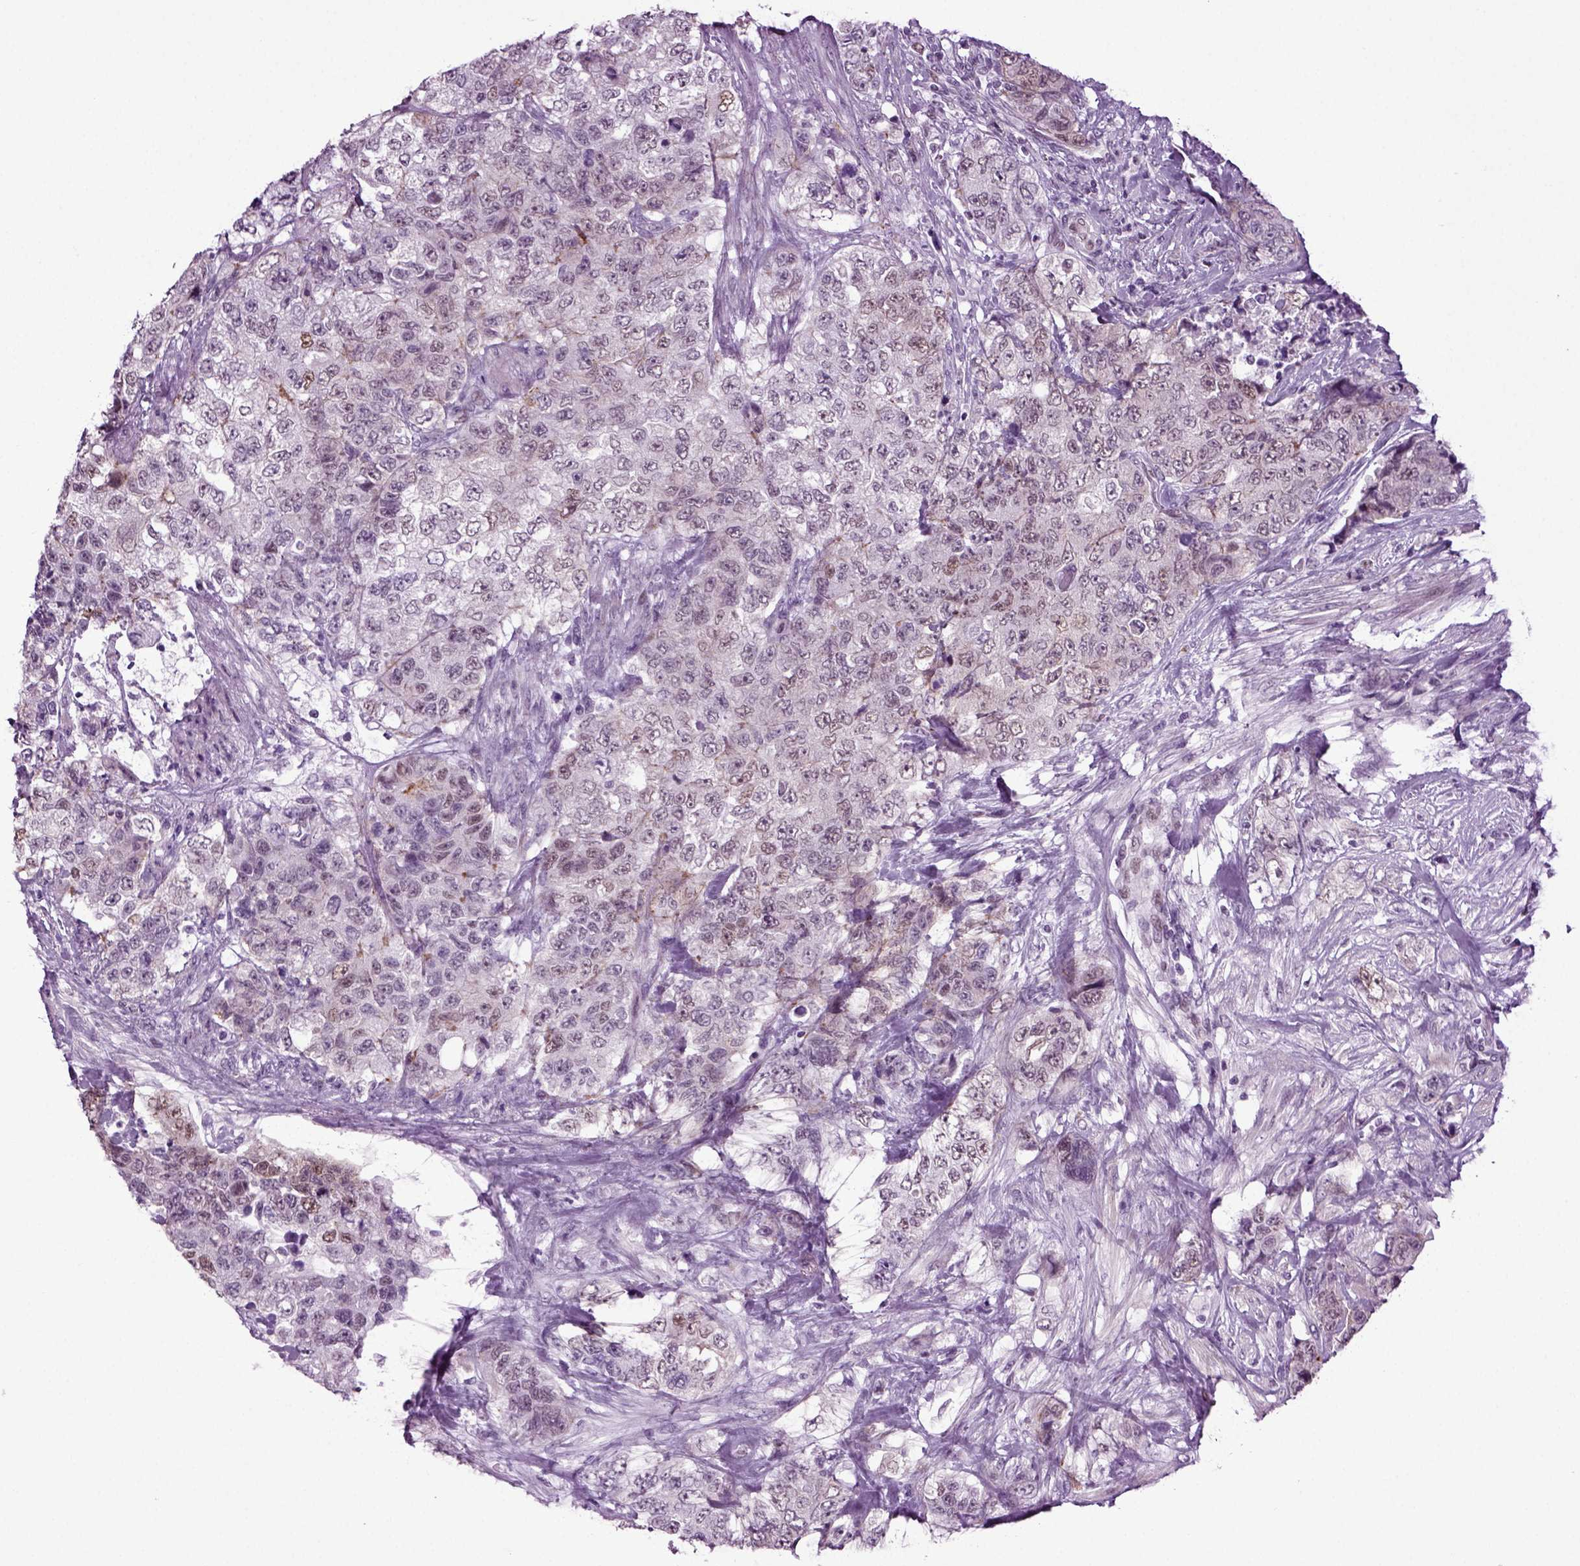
{"staining": {"intensity": "moderate", "quantity": "<25%", "location": "nuclear"}, "tissue": "urothelial cancer", "cell_type": "Tumor cells", "image_type": "cancer", "snomed": [{"axis": "morphology", "description": "Urothelial carcinoma, High grade"}, {"axis": "topography", "description": "Urinary bladder"}], "caption": "About <25% of tumor cells in urothelial cancer show moderate nuclear protein positivity as visualized by brown immunohistochemical staining.", "gene": "RFX3", "patient": {"sex": "female", "age": 78}}